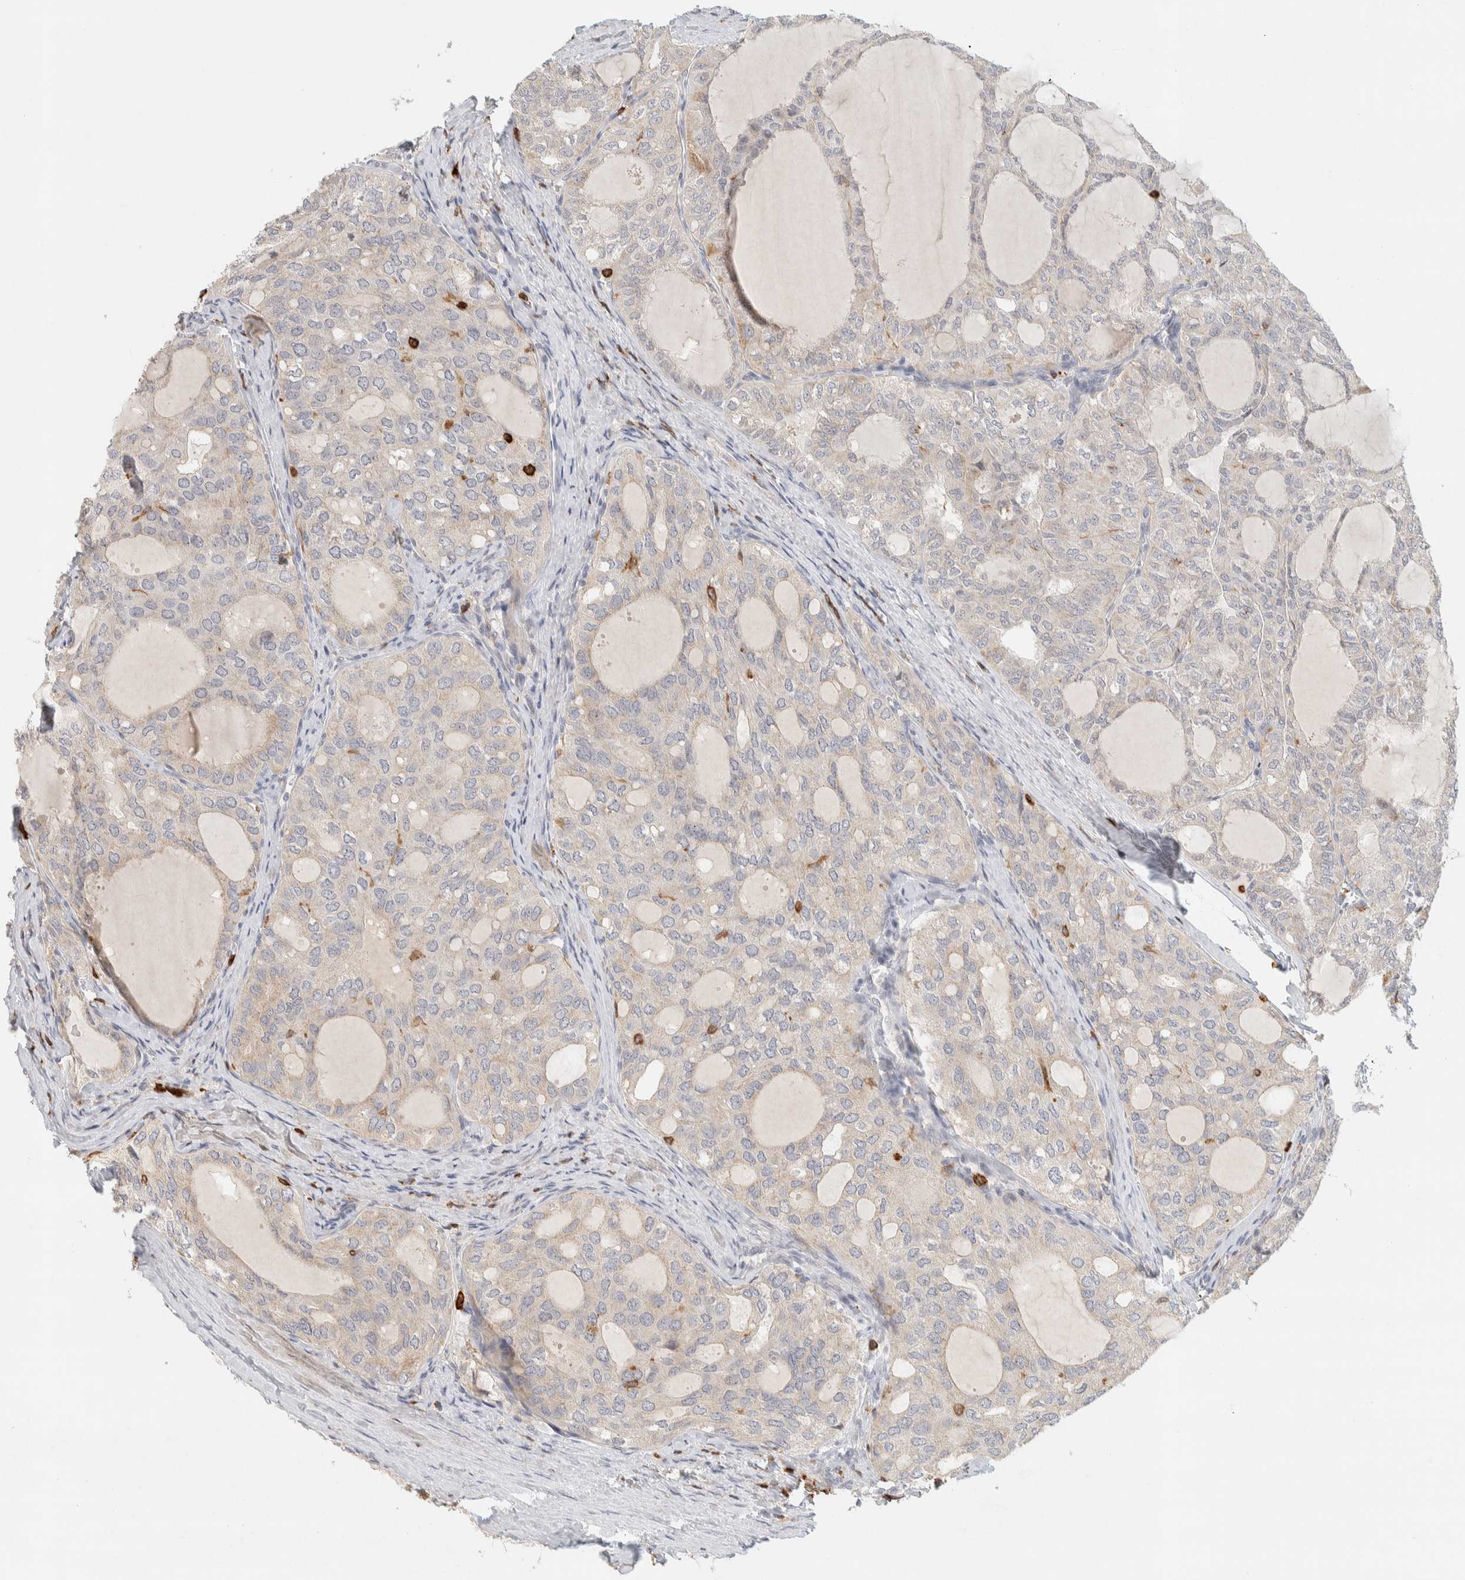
{"staining": {"intensity": "weak", "quantity": "<25%", "location": "cytoplasmic/membranous"}, "tissue": "thyroid cancer", "cell_type": "Tumor cells", "image_type": "cancer", "snomed": [{"axis": "morphology", "description": "Follicular adenoma carcinoma, NOS"}, {"axis": "topography", "description": "Thyroid gland"}], "caption": "High power microscopy micrograph of an immunohistochemistry (IHC) histopathology image of thyroid cancer, revealing no significant positivity in tumor cells. (DAB (3,3'-diaminobenzidine) immunohistochemistry, high magnification).", "gene": "RUNDC1", "patient": {"sex": "male", "age": 75}}